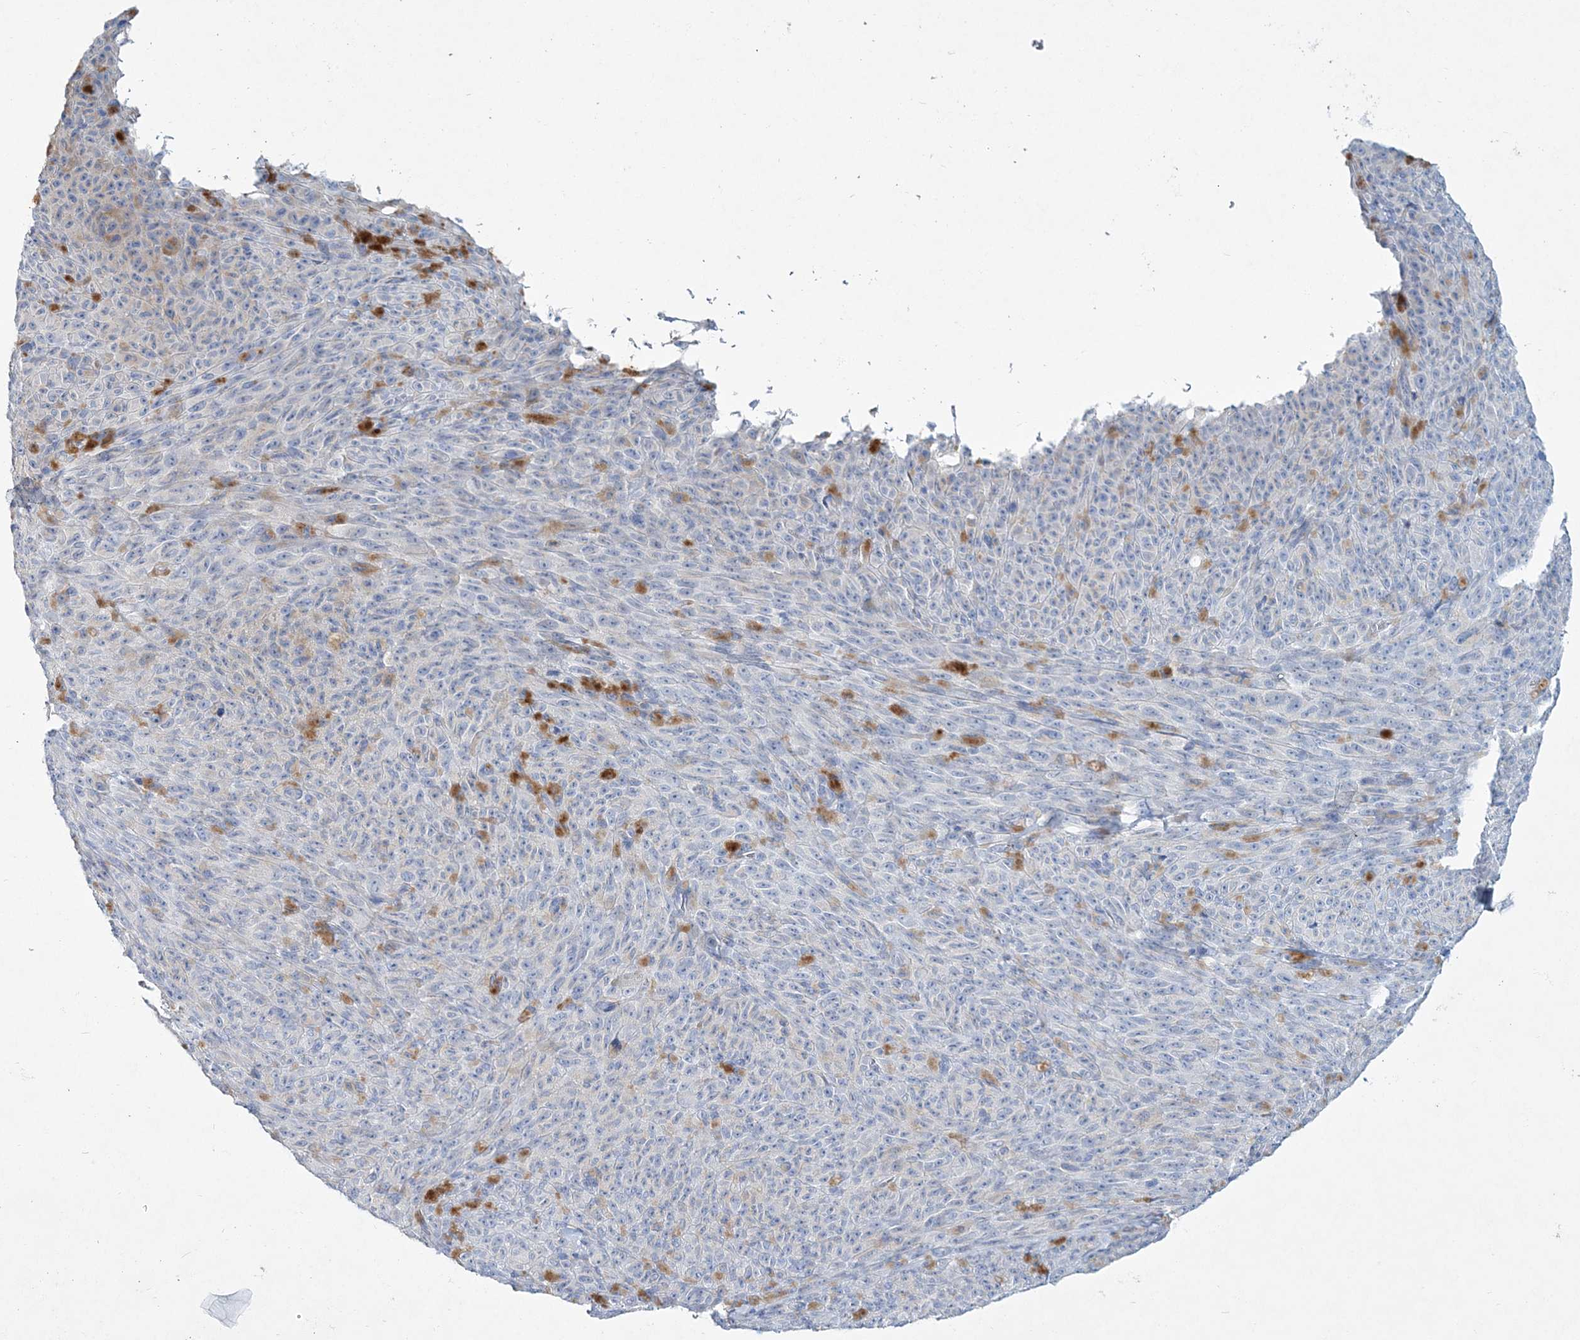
{"staining": {"intensity": "negative", "quantity": "none", "location": "none"}, "tissue": "melanoma", "cell_type": "Tumor cells", "image_type": "cancer", "snomed": [{"axis": "morphology", "description": "Malignant melanoma, NOS"}, {"axis": "topography", "description": "Skin"}], "caption": "Histopathology image shows no significant protein positivity in tumor cells of malignant melanoma.", "gene": "ADGRL1", "patient": {"sex": "female", "age": 82}}